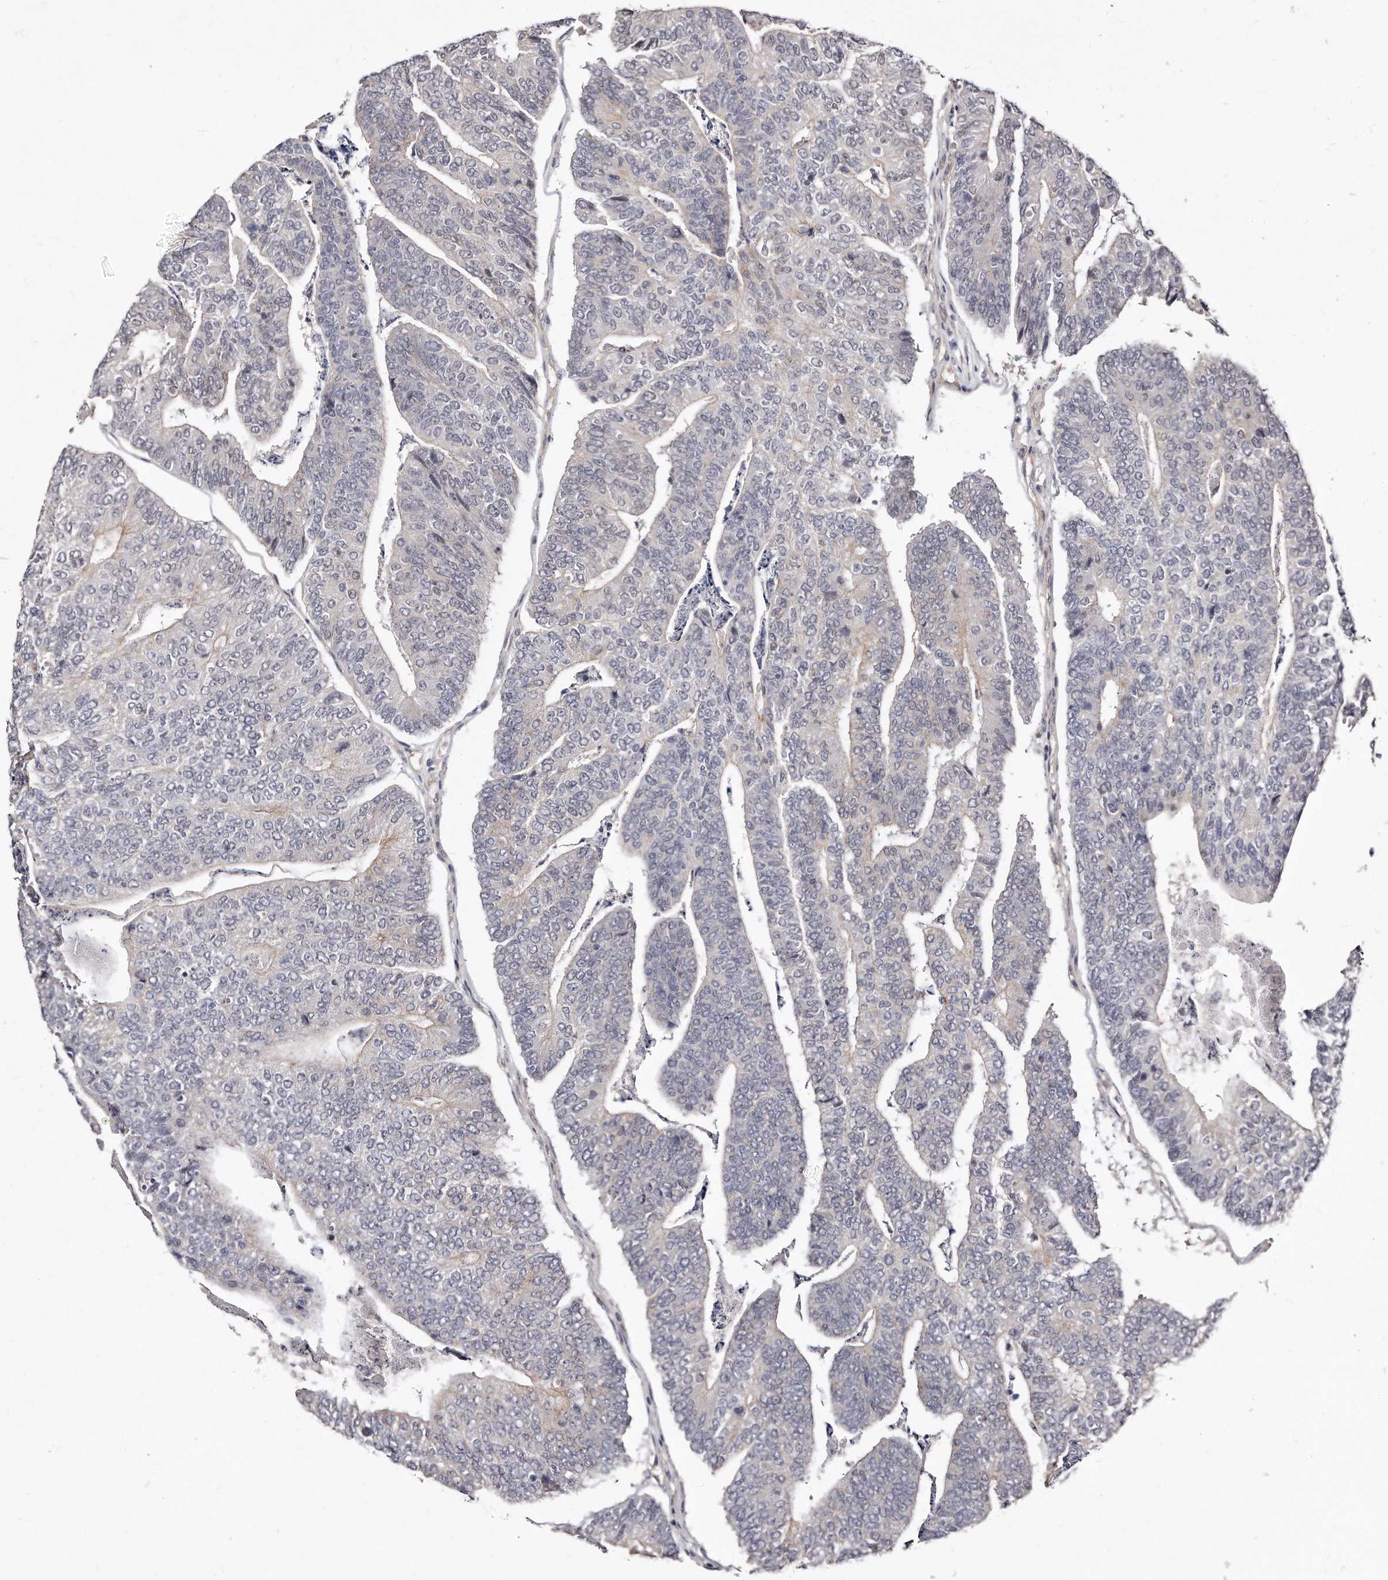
{"staining": {"intensity": "negative", "quantity": "none", "location": "none"}, "tissue": "colorectal cancer", "cell_type": "Tumor cells", "image_type": "cancer", "snomed": [{"axis": "morphology", "description": "Adenocarcinoma, NOS"}, {"axis": "topography", "description": "Colon"}], "caption": "Human adenocarcinoma (colorectal) stained for a protein using immunohistochemistry demonstrates no staining in tumor cells.", "gene": "CASZ1", "patient": {"sex": "female", "age": 67}}